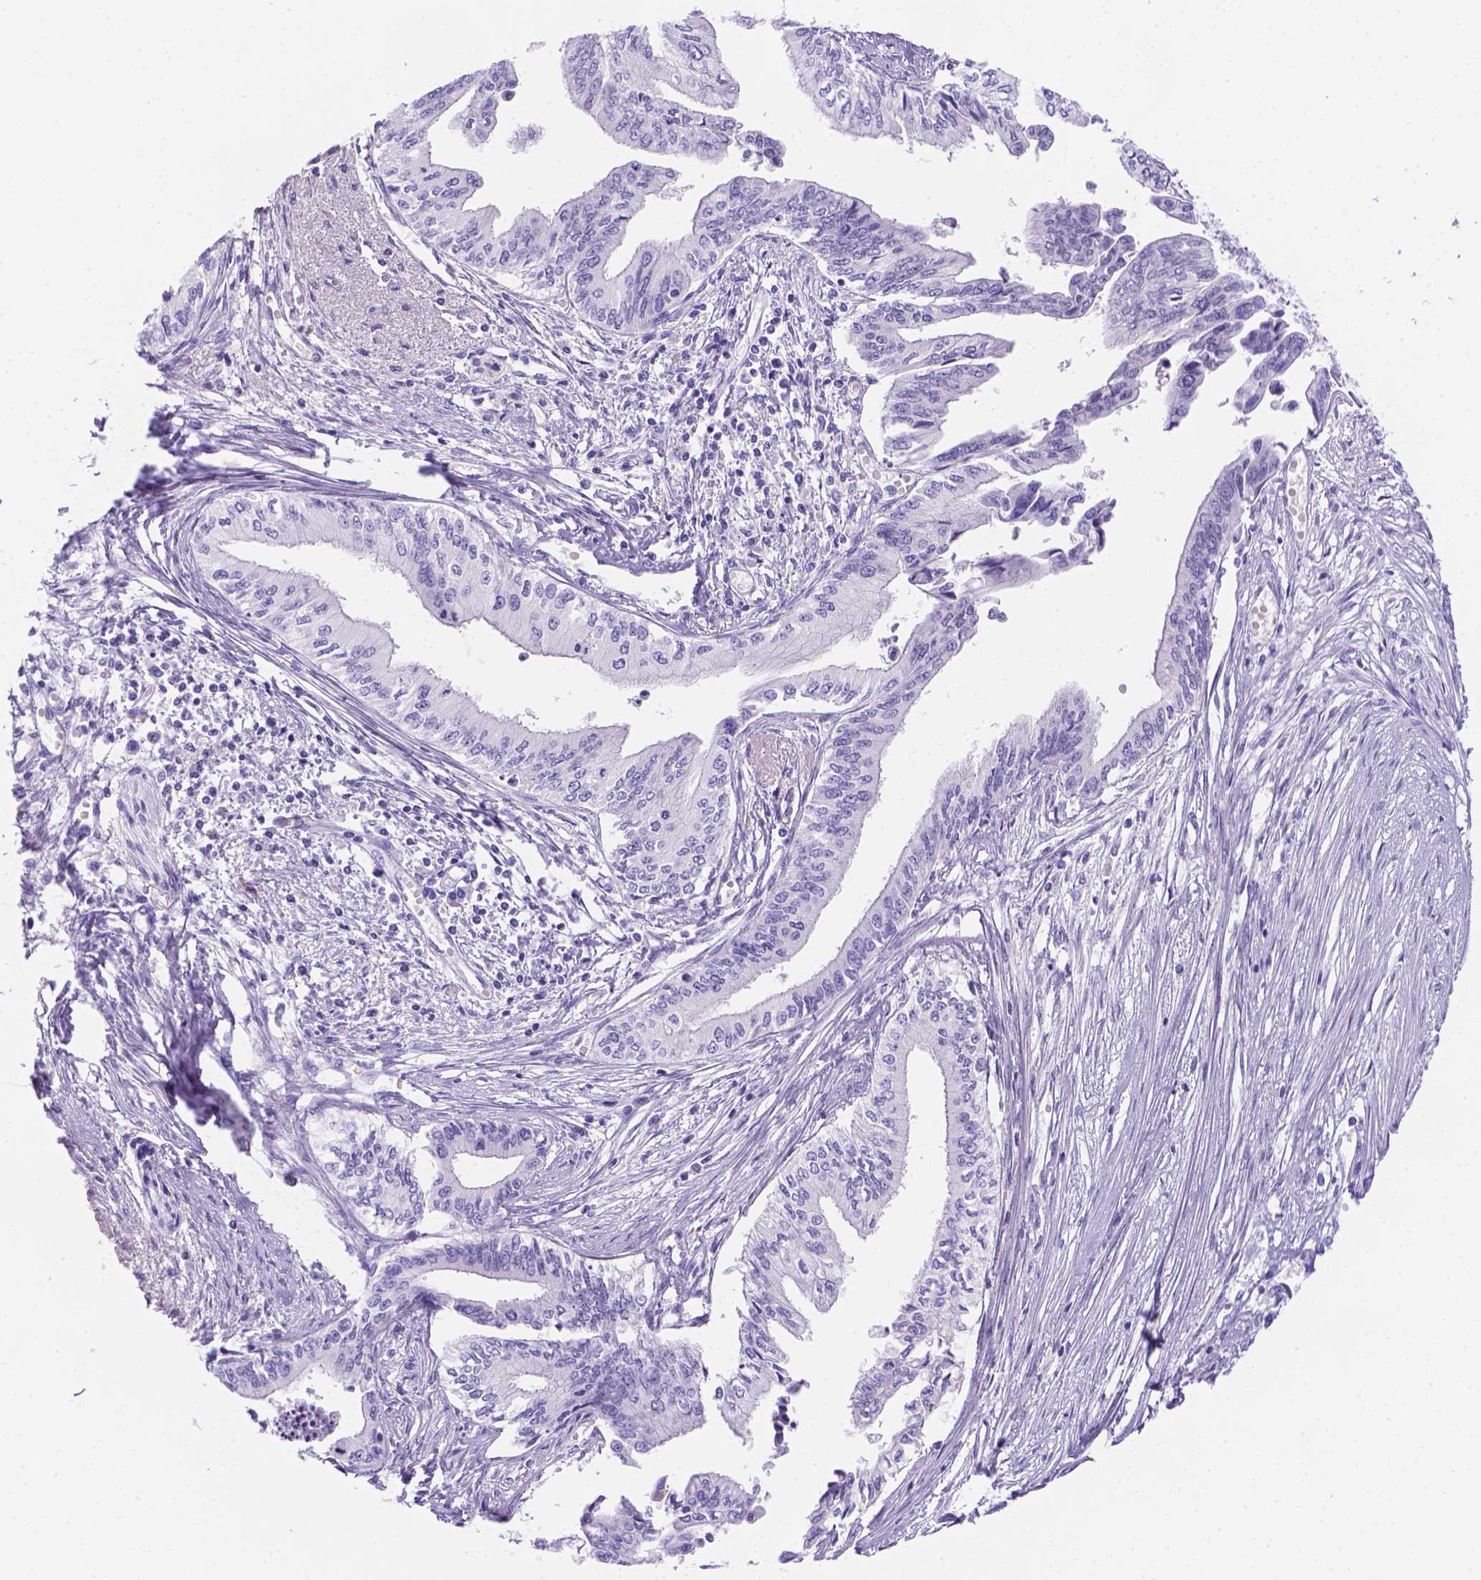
{"staining": {"intensity": "negative", "quantity": "none", "location": "none"}, "tissue": "pancreatic cancer", "cell_type": "Tumor cells", "image_type": "cancer", "snomed": [{"axis": "morphology", "description": "Adenocarcinoma, NOS"}, {"axis": "topography", "description": "Pancreas"}], "caption": "The IHC image has no significant expression in tumor cells of pancreatic cancer (adenocarcinoma) tissue.", "gene": "MLN", "patient": {"sex": "female", "age": 61}}